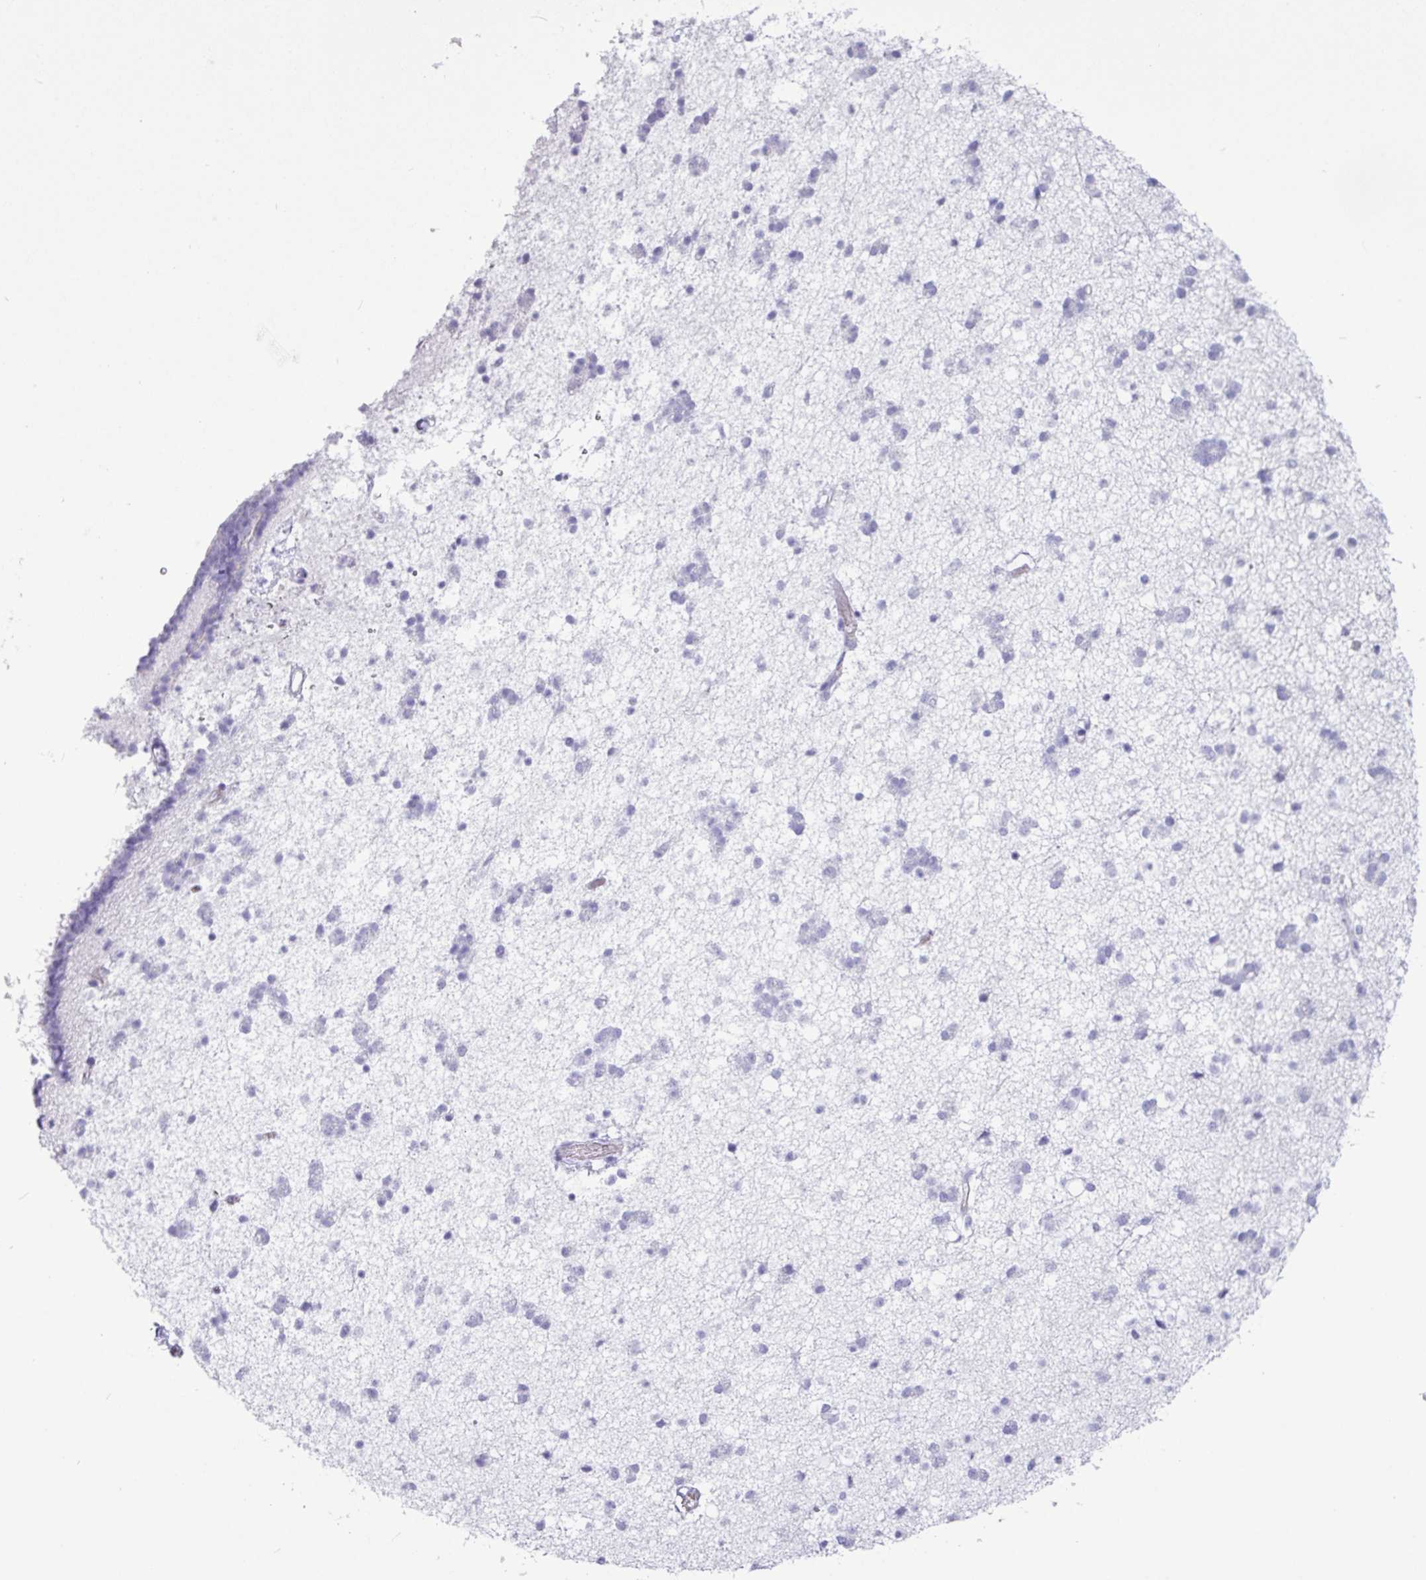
{"staining": {"intensity": "negative", "quantity": "none", "location": "none"}, "tissue": "caudate", "cell_type": "Glial cells", "image_type": "normal", "snomed": [{"axis": "morphology", "description": "Normal tissue, NOS"}, {"axis": "topography", "description": "Lateral ventricle wall"}], "caption": "Immunohistochemical staining of benign human caudate exhibits no significant positivity in glial cells. Nuclei are stained in blue.", "gene": "CKMT2", "patient": {"sex": "male", "age": 37}}